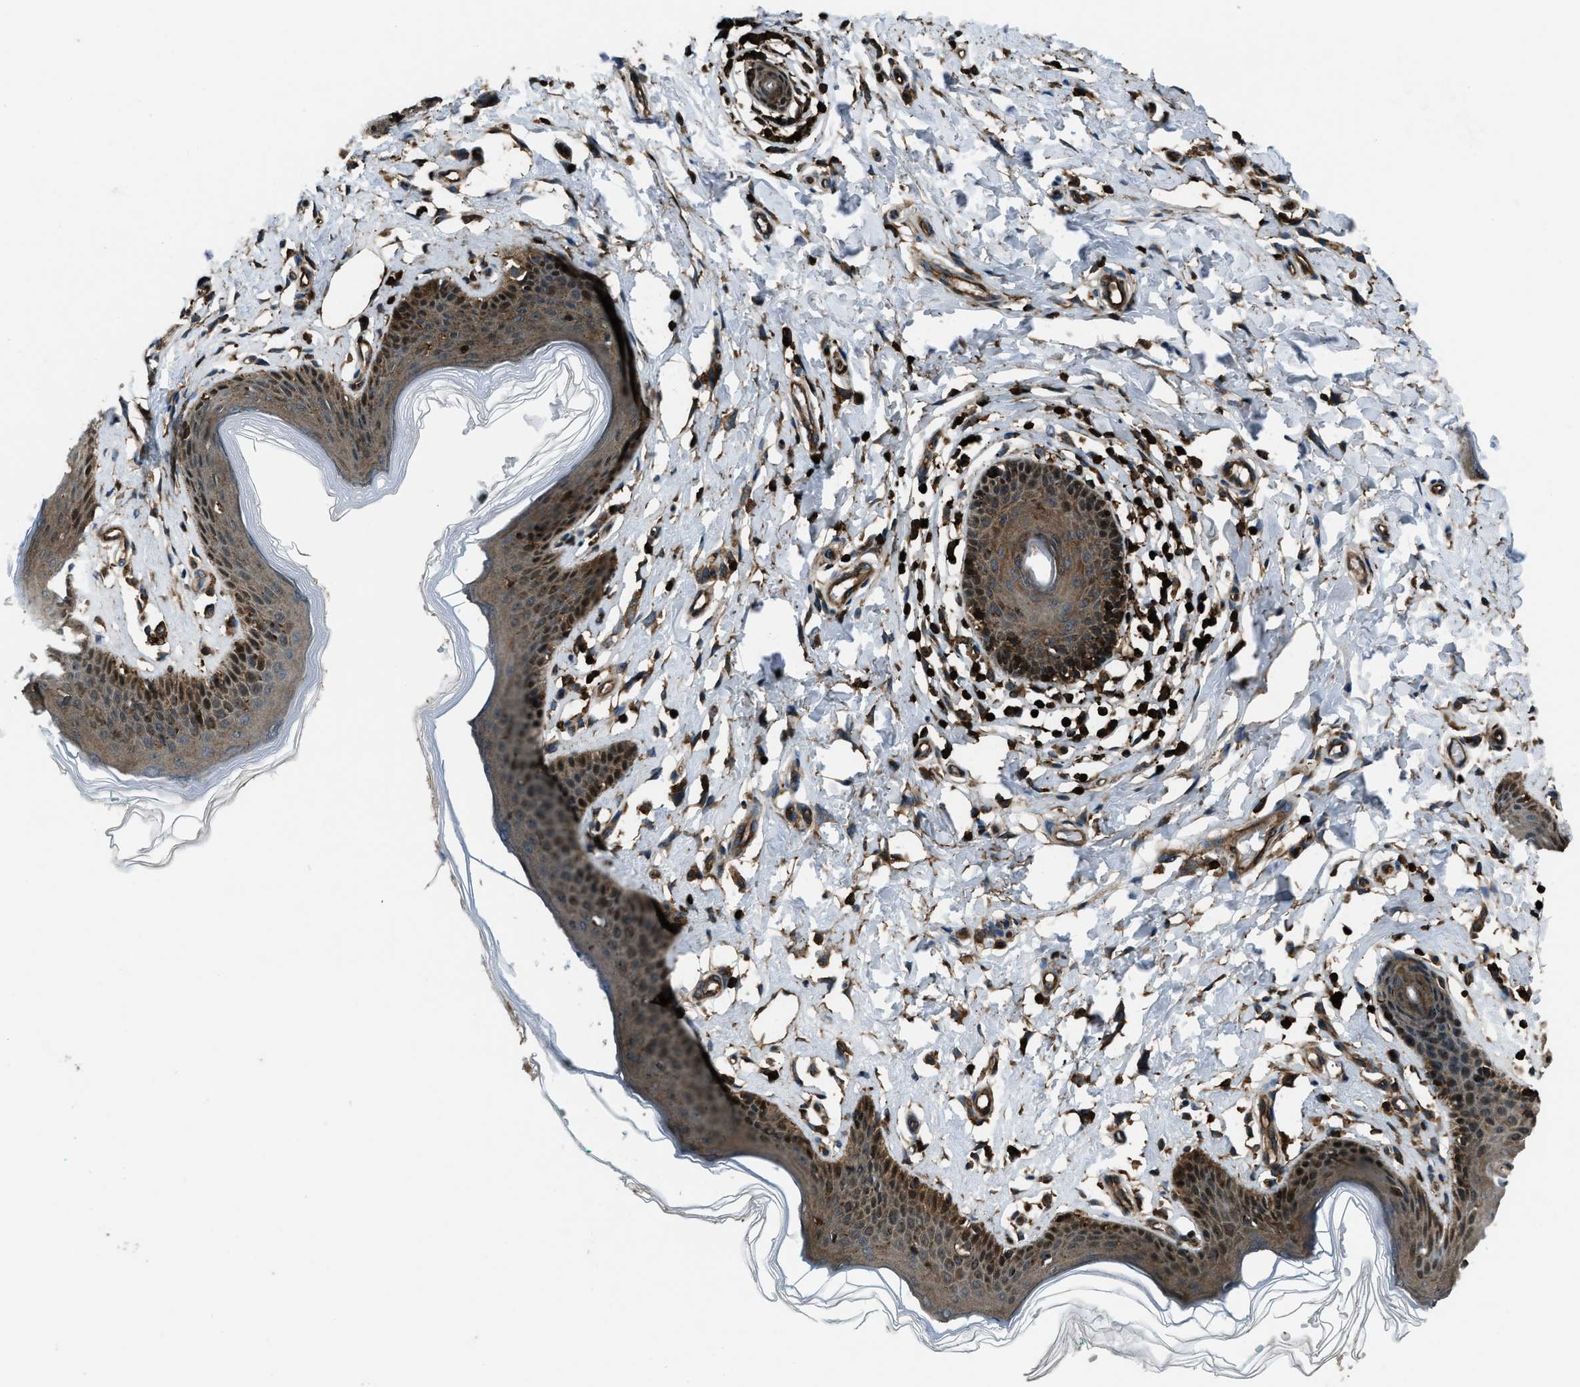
{"staining": {"intensity": "moderate", "quantity": ">75%", "location": "cytoplasmic/membranous,nuclear"}, "tissue": "skin", "cell_type": "Epidermal cells", "image_type": "normal", "snomed": [{"axis": "morphology", "description": "Normal tissue, NOS"}, {"axis": "topography", "description": "Vulva"}], "caption": "Epidermal cells show medium levels of moderate cytoplasmic/membranous,nuclear positivity in about >75% of cells in benign skin.", "gene": "SNX30", "patient": {"sex": "female", "age": 66}}